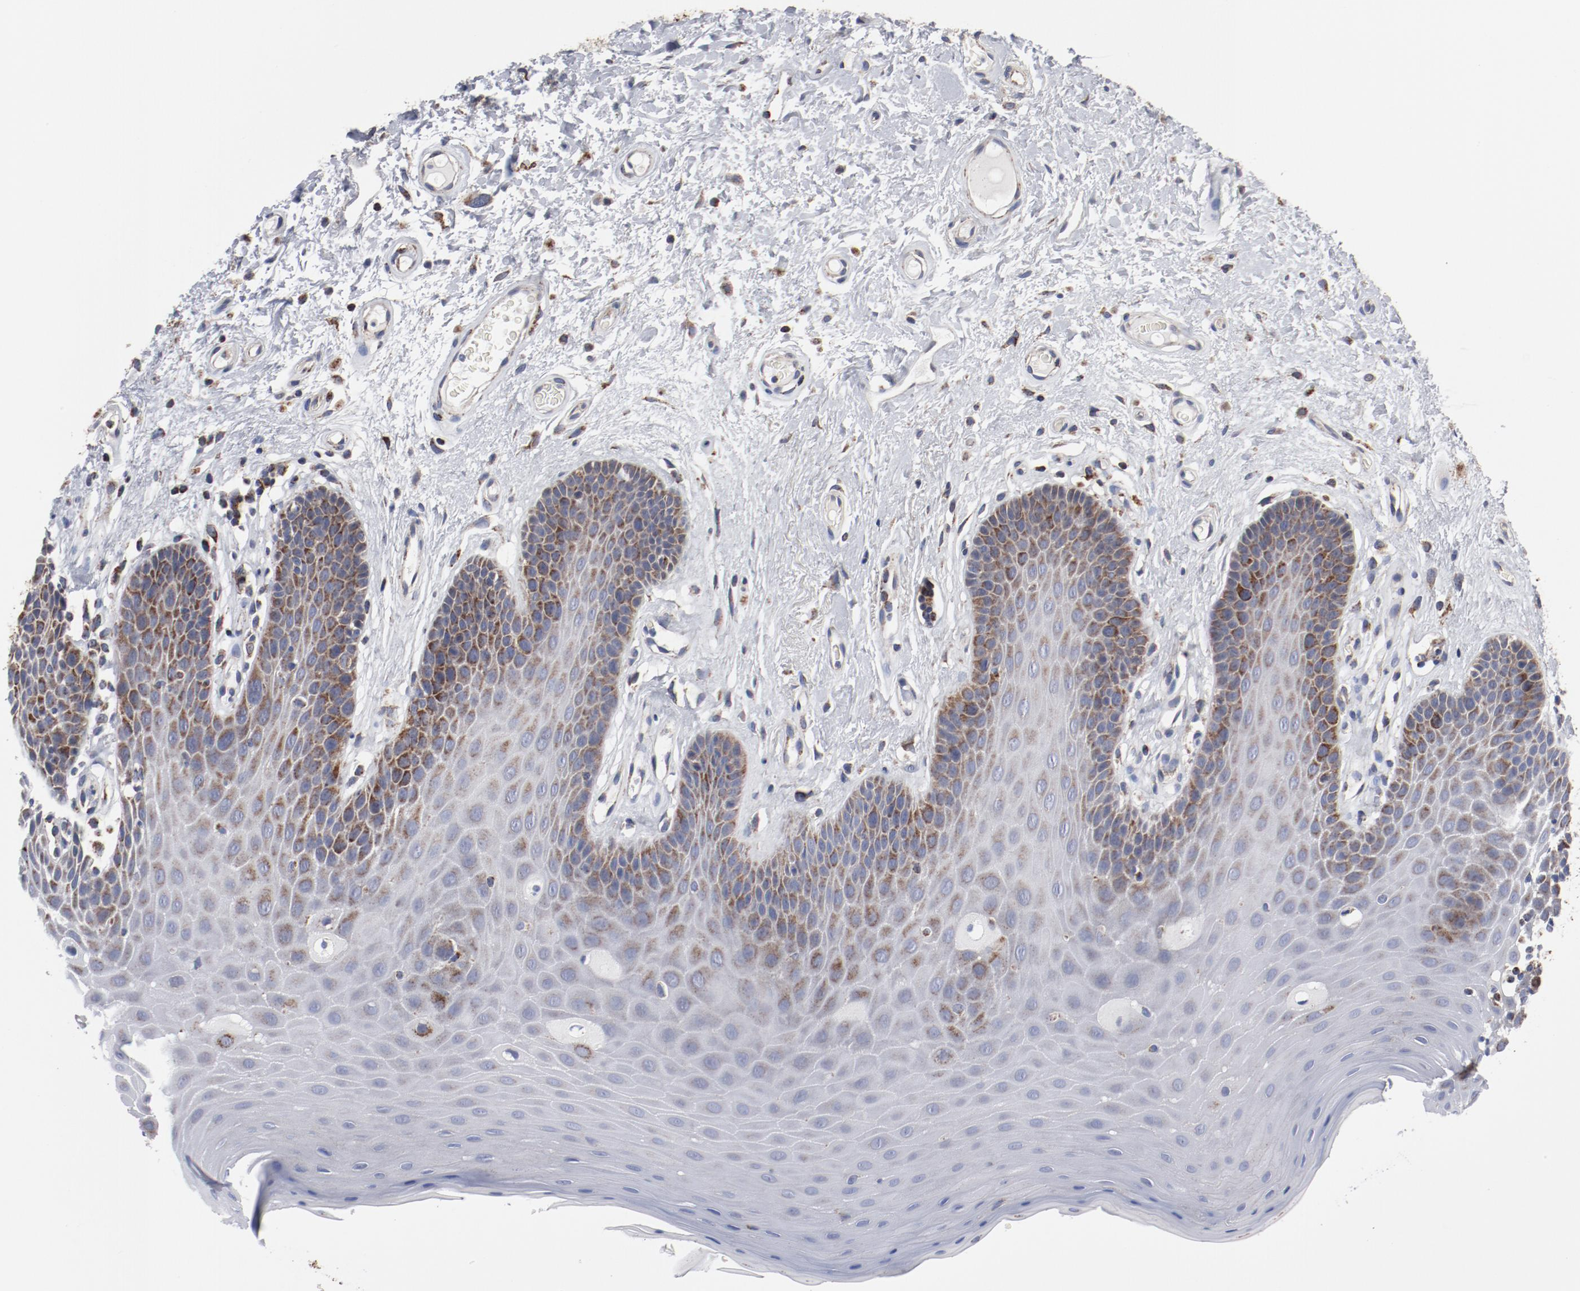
{"staining": {"intensity": "moderate", "quantity": "<25%", "location": "cytoplasmic/membranous"}, "tissue": "oral mucosa", "cell_type": "Squamous epithelial cells", "image_type": "normal", "snomed": [{"axis": "morphology", "description": "Normal tissue, NOS"}, {"axis": "morphology", "description": "Squamous cell carcinoma, NOS"}, {"axis": "topography", "description": "Skeletal muscle"}, {"axis": "topography", "description": "Oral tissue"}, {"axis": "topography", "description": "Head-Neck"}], "caption": "High-magnification brightfield microscopy of unremarkable oral mucosa stained with DAB (brown) and counterstained with hematoxylin (blue). squamous epithelial cells exhibit moderate cytoplasmic/membranous positivity is seen in approximately<25% of cells.", "gene": "NDUFV2", "patient": {"sex": "male", "age": 71}}